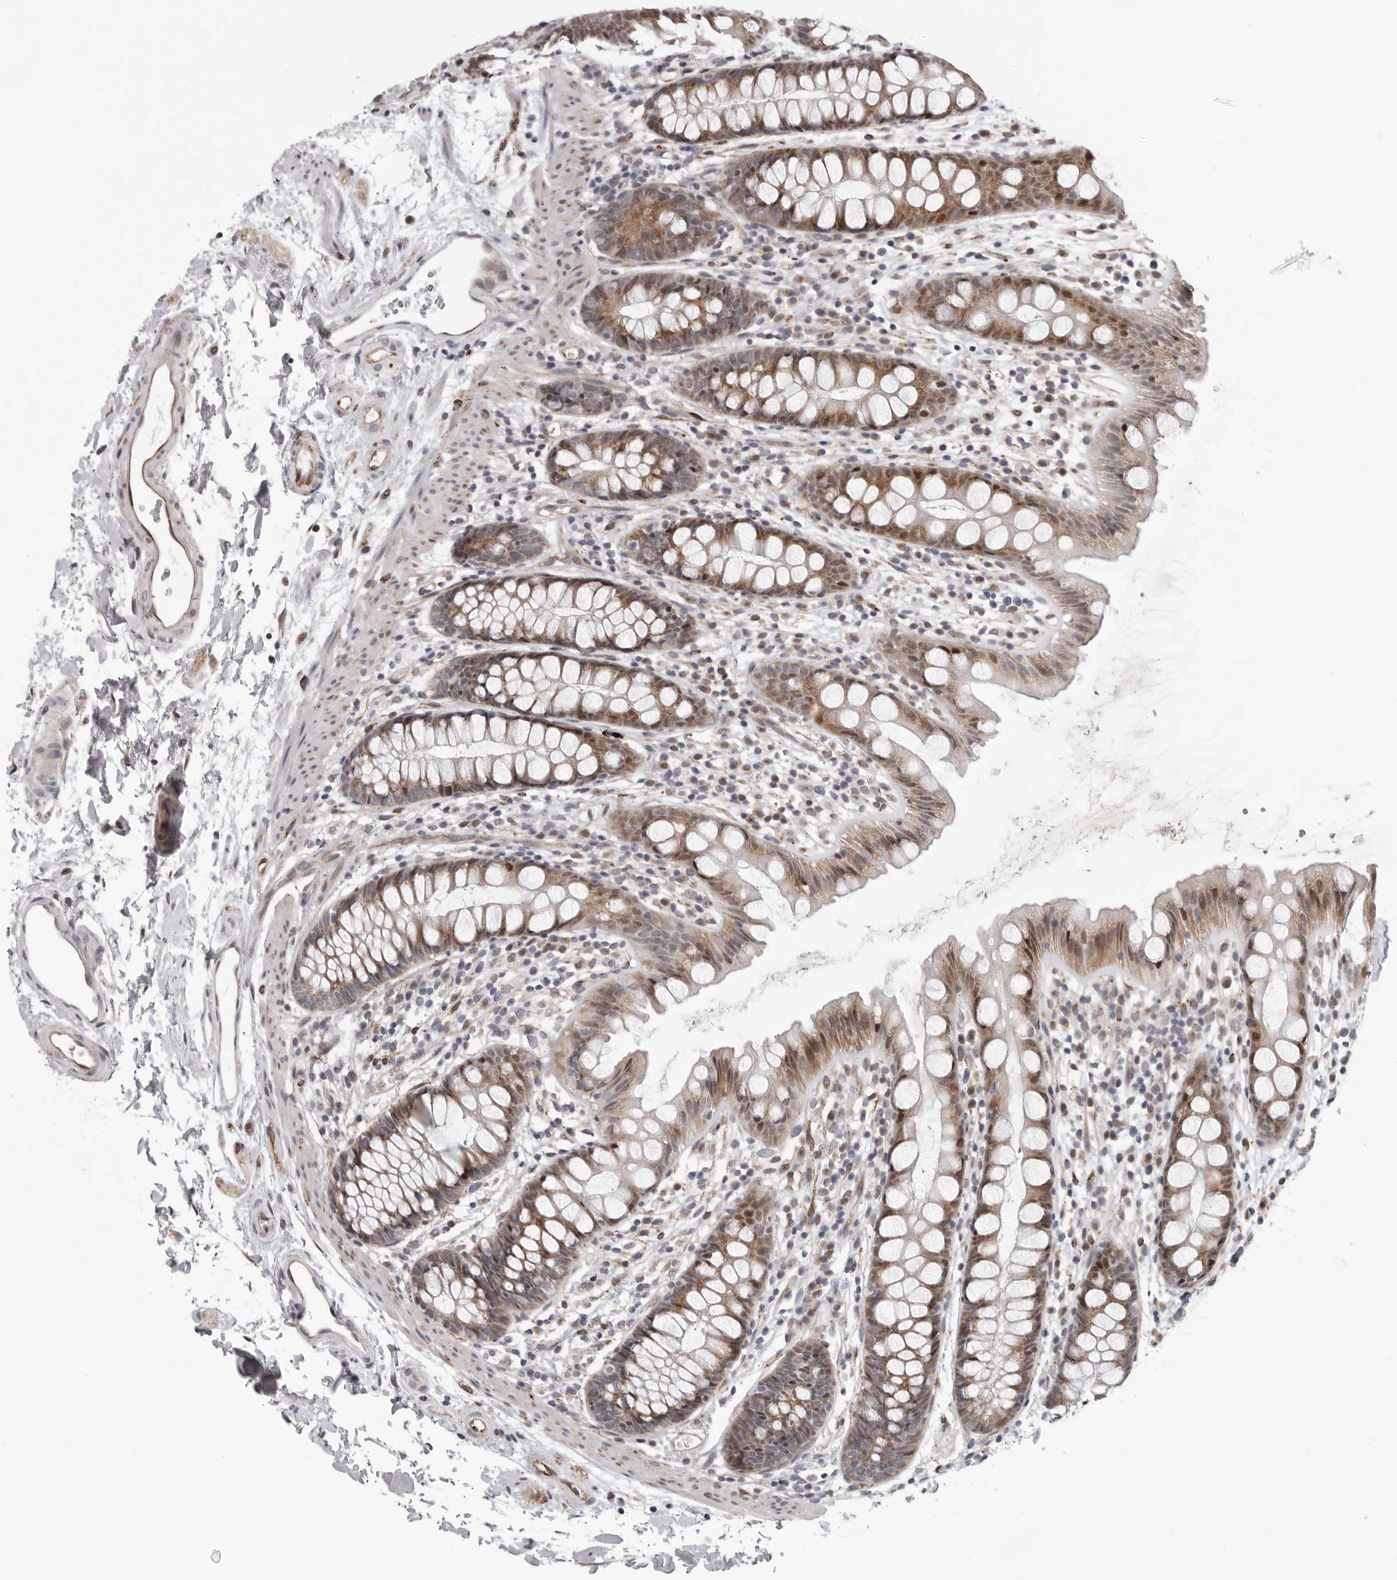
{"staining": {"intensity": "moderate", "quantity": "25%-75%", "location": "cytoplasmic/membranous,nuclear"}, "tissue": "rectum", "cell_type": "Glandular cells", "image_type": "normal", "snomed": [{"axis": "morphology", "description": "Normal tissue, NOS"}, {"axis": "topography", "description": "Rectum"}], "caption": "Glandular cells show medium levels of moderate cytoplasmic/membranous,nuclear positivity in about 25%-75% of cells in normal rectum.", "gene": "RALGPS2", "patient": {"sex": "female", "age": 65}}